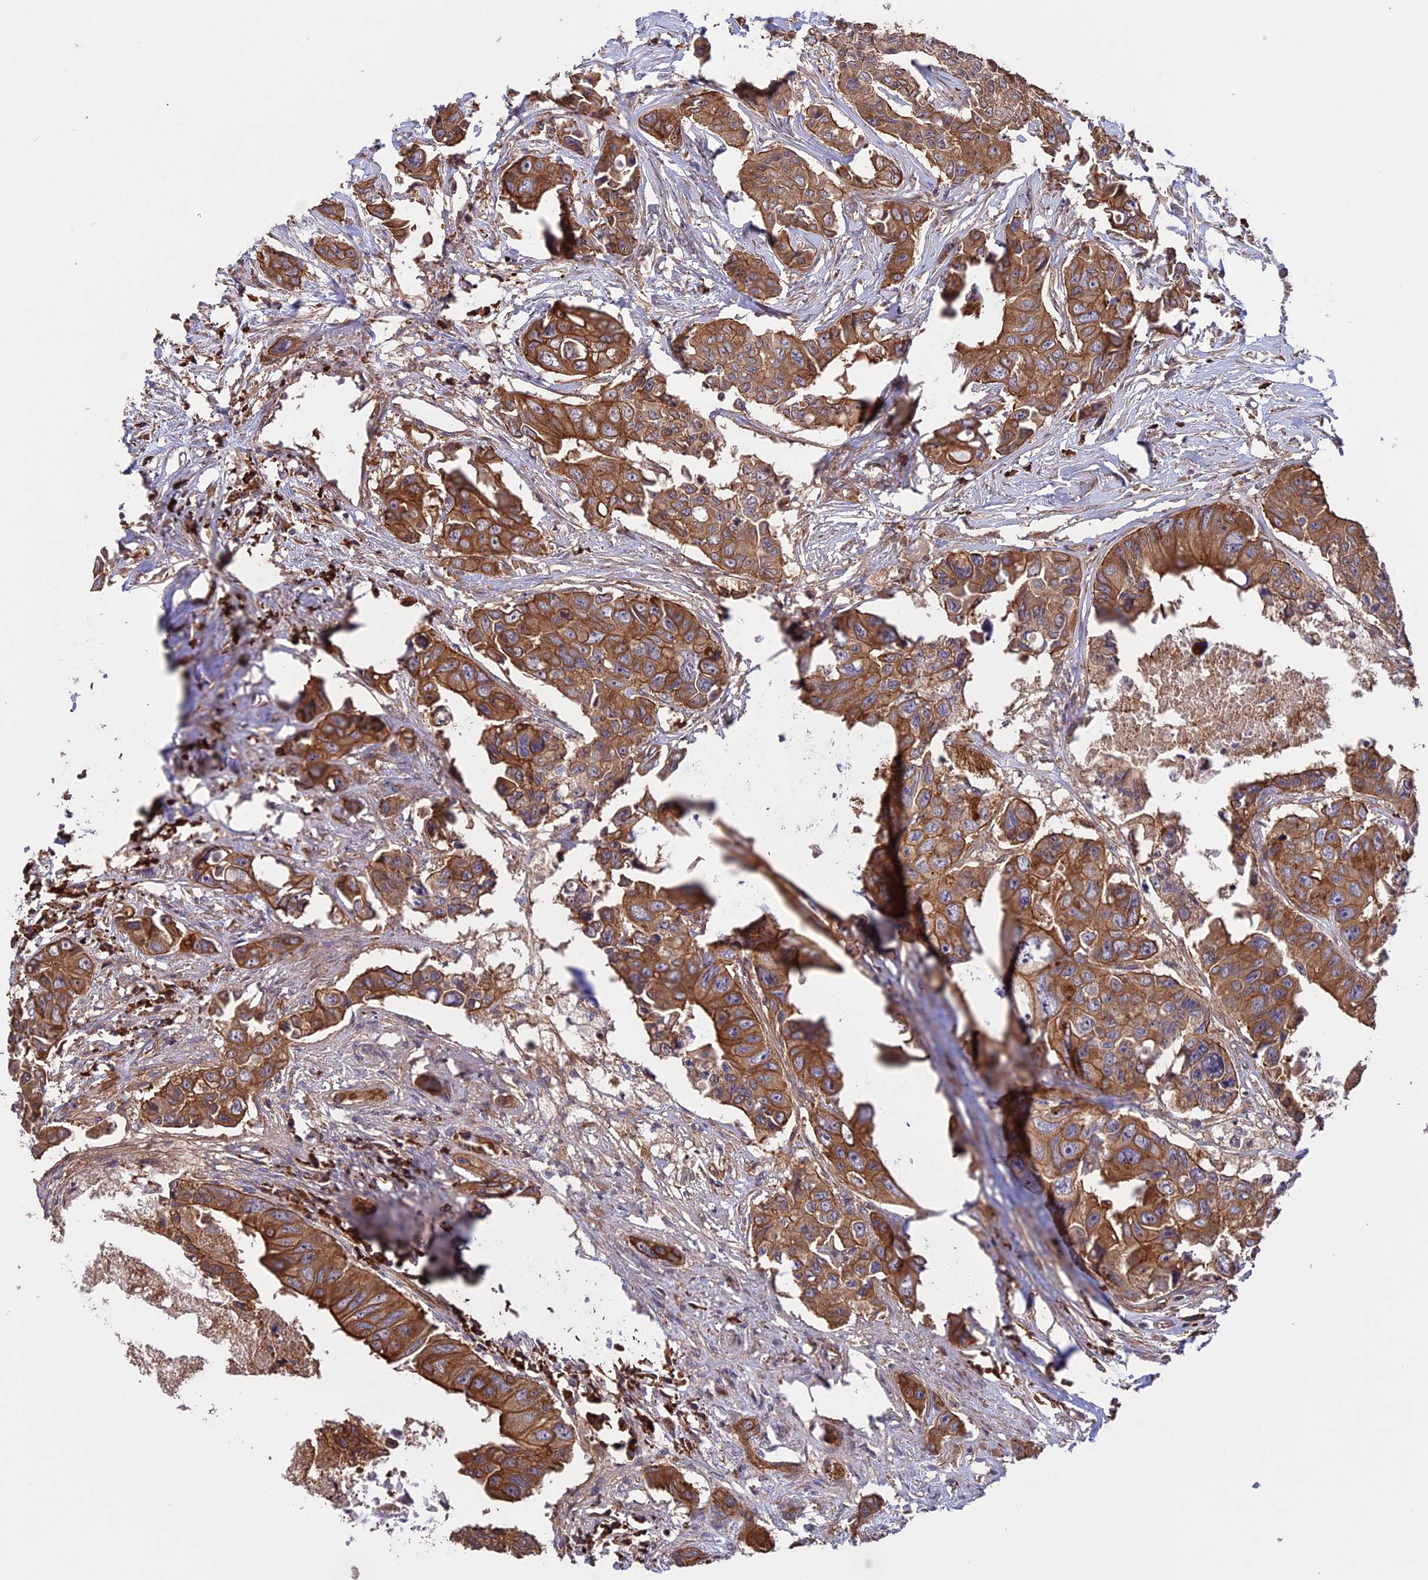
{"staining": {"intensity": "strong", "quantity": ">75%", "location": "cytoplasmic/membranous"}, "tissue": "colorectal cancer", "cell_type": "Tumor cells", "image_type": "cancer", "snomed": [{"axis": "morphology", "description": "Adenocarcinoma, NOS"}, {"axis": "topography", "description": "Rectum"}], "caption": "Immunohistochemistry (IHC) photomicrograph of colorectal cancer (adenocarcinoma) stained for a protein (brown), which displays high levels of strong cytoplasmic/membranous positivity in about >75% of tumor cells.", "gene": "GAS8", "patient": {"sex": "male", "age": 87}}